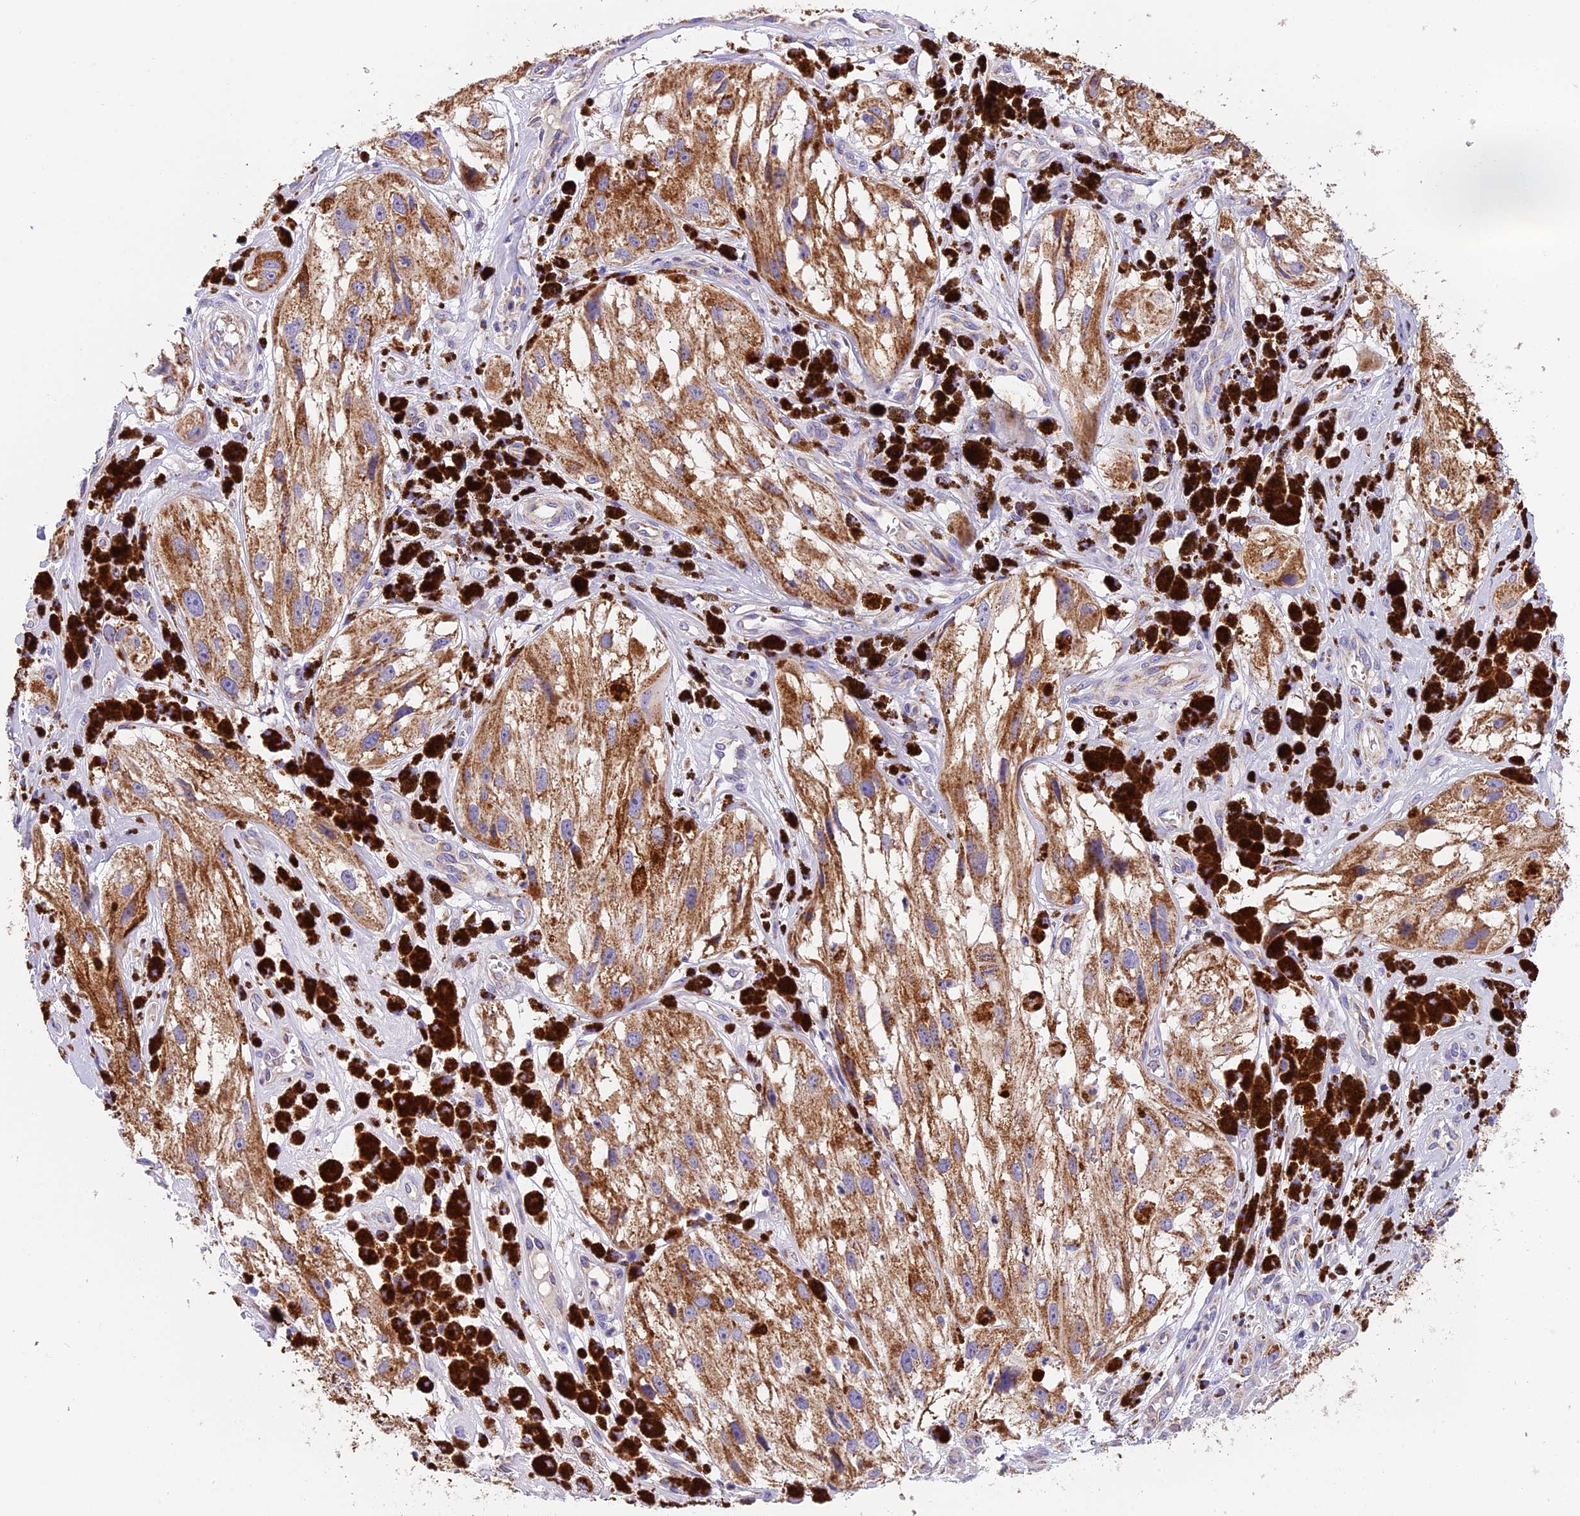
{"staining": {"intensity": "moderate", "quantity": ">75%", "location": "cytoplasmic/membranous"}, "tissue": "melanoma", "cell_type": "Tumor cells", "image_type": "cancer", "snomed": [{"axis": "morphology", "description": "Malignant melanoma, NOS"}, {"axis": "topography", "description": "Skin"}], "caption": "About >75% of tumor cells in malignant melanoma display moderate cytoplasmic/membranous protein expression as visualized by brown immunohistochemical staining.", "gene": "MGME1", "patient": {"sex": "male", "age": 88}}